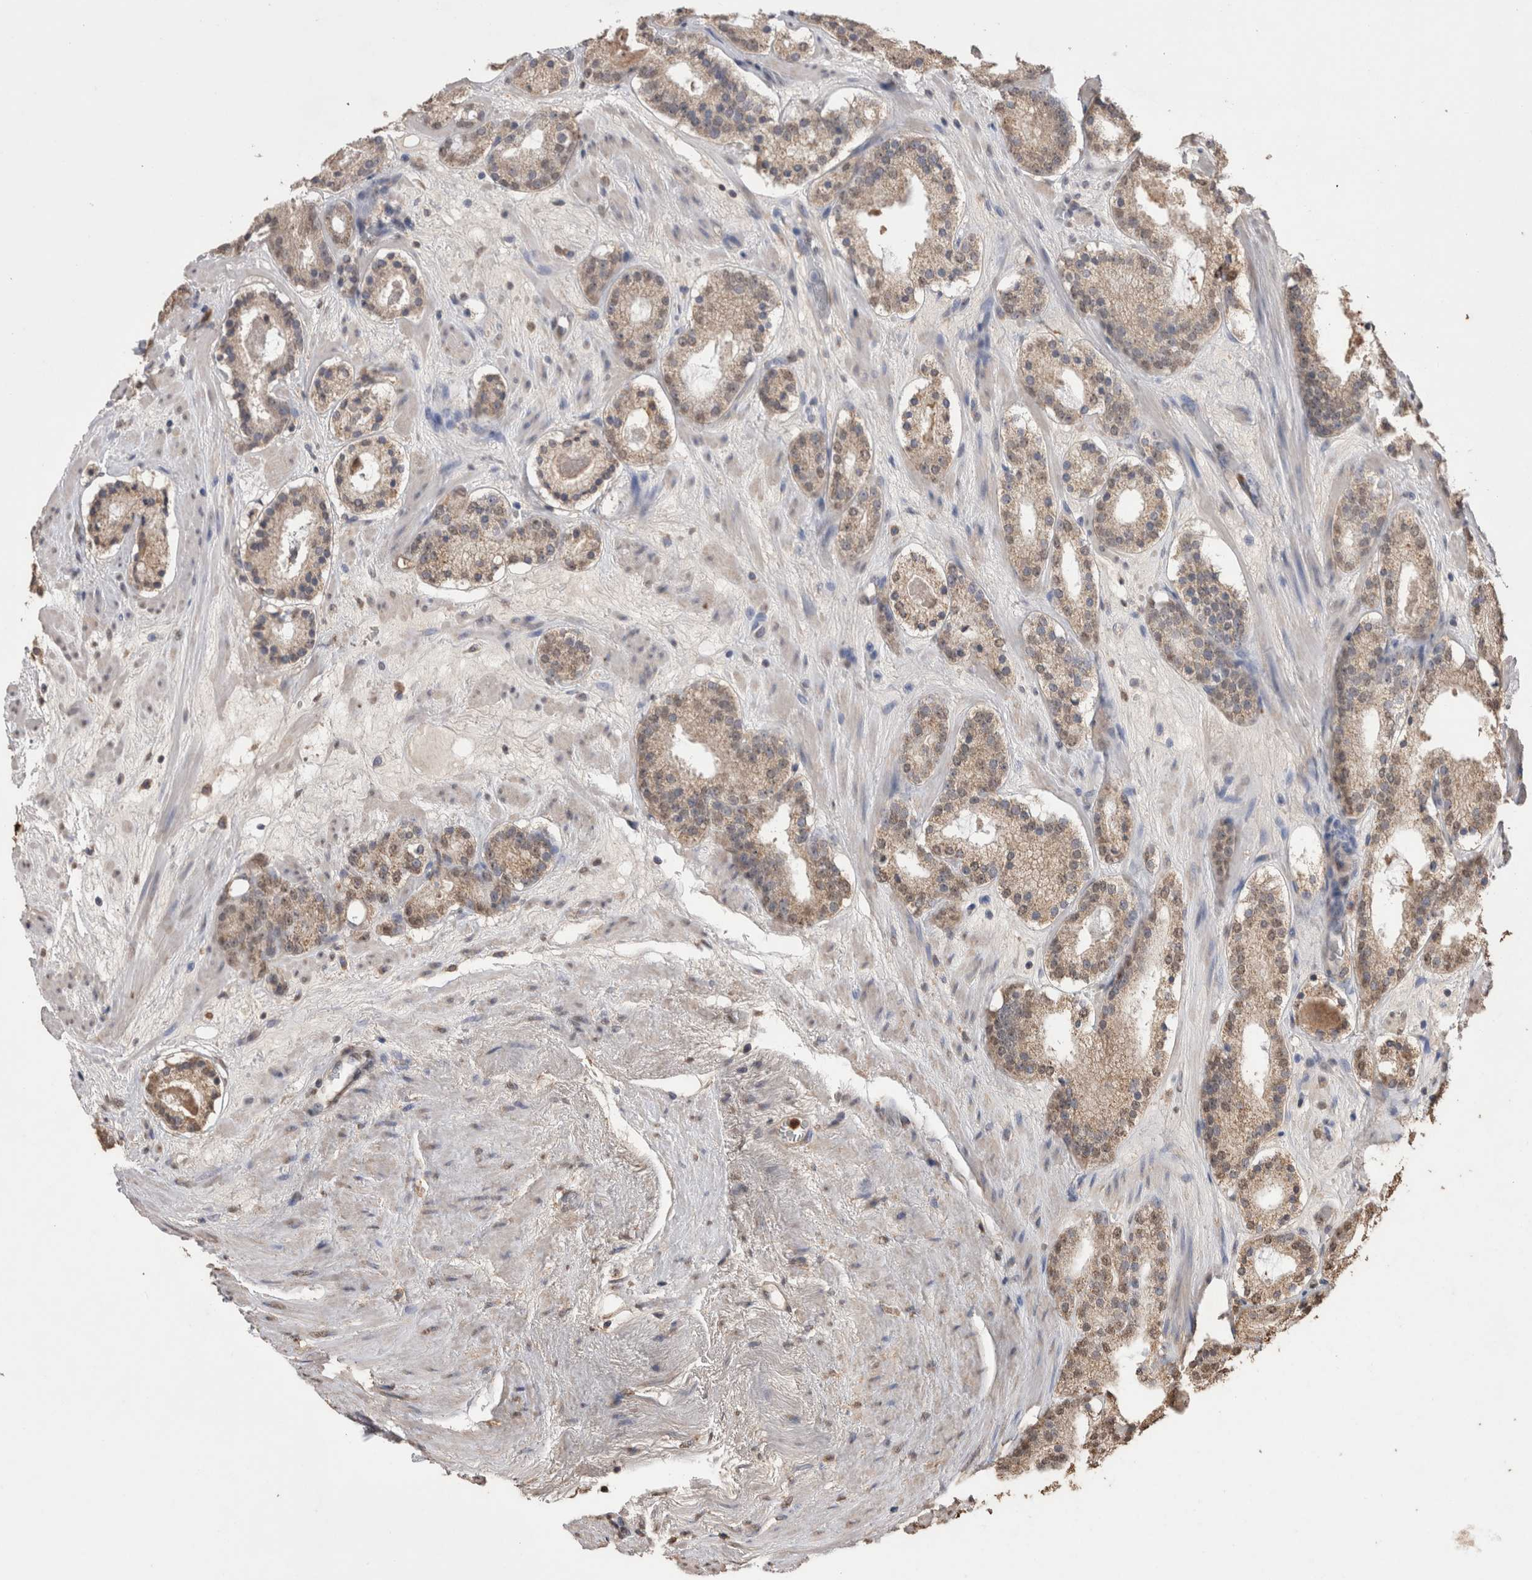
{"staining": {"intensity": "weak", "quantity": ">75%", "location": "cytoplasmic/membranous,nuclear"}, "tissue": "prostate cancer", "cell_type": "Tumor cells", "image_type": "cancer", "snomed": [{"axis": "morphology", "description": "Adenocarcinoma, Low grade"}, {"axis": "topography", "description": "Prostate"}], "caption": "Brown immunohistochemical staining in prostate cancer (adenocarcinoma (low-grade)) displays weak cytoplasmic/membranous and nuclear expression in approximately >75% of tumor cells.", "gene": "GRK5", "patient": {"sex": "male", "age": 69}}